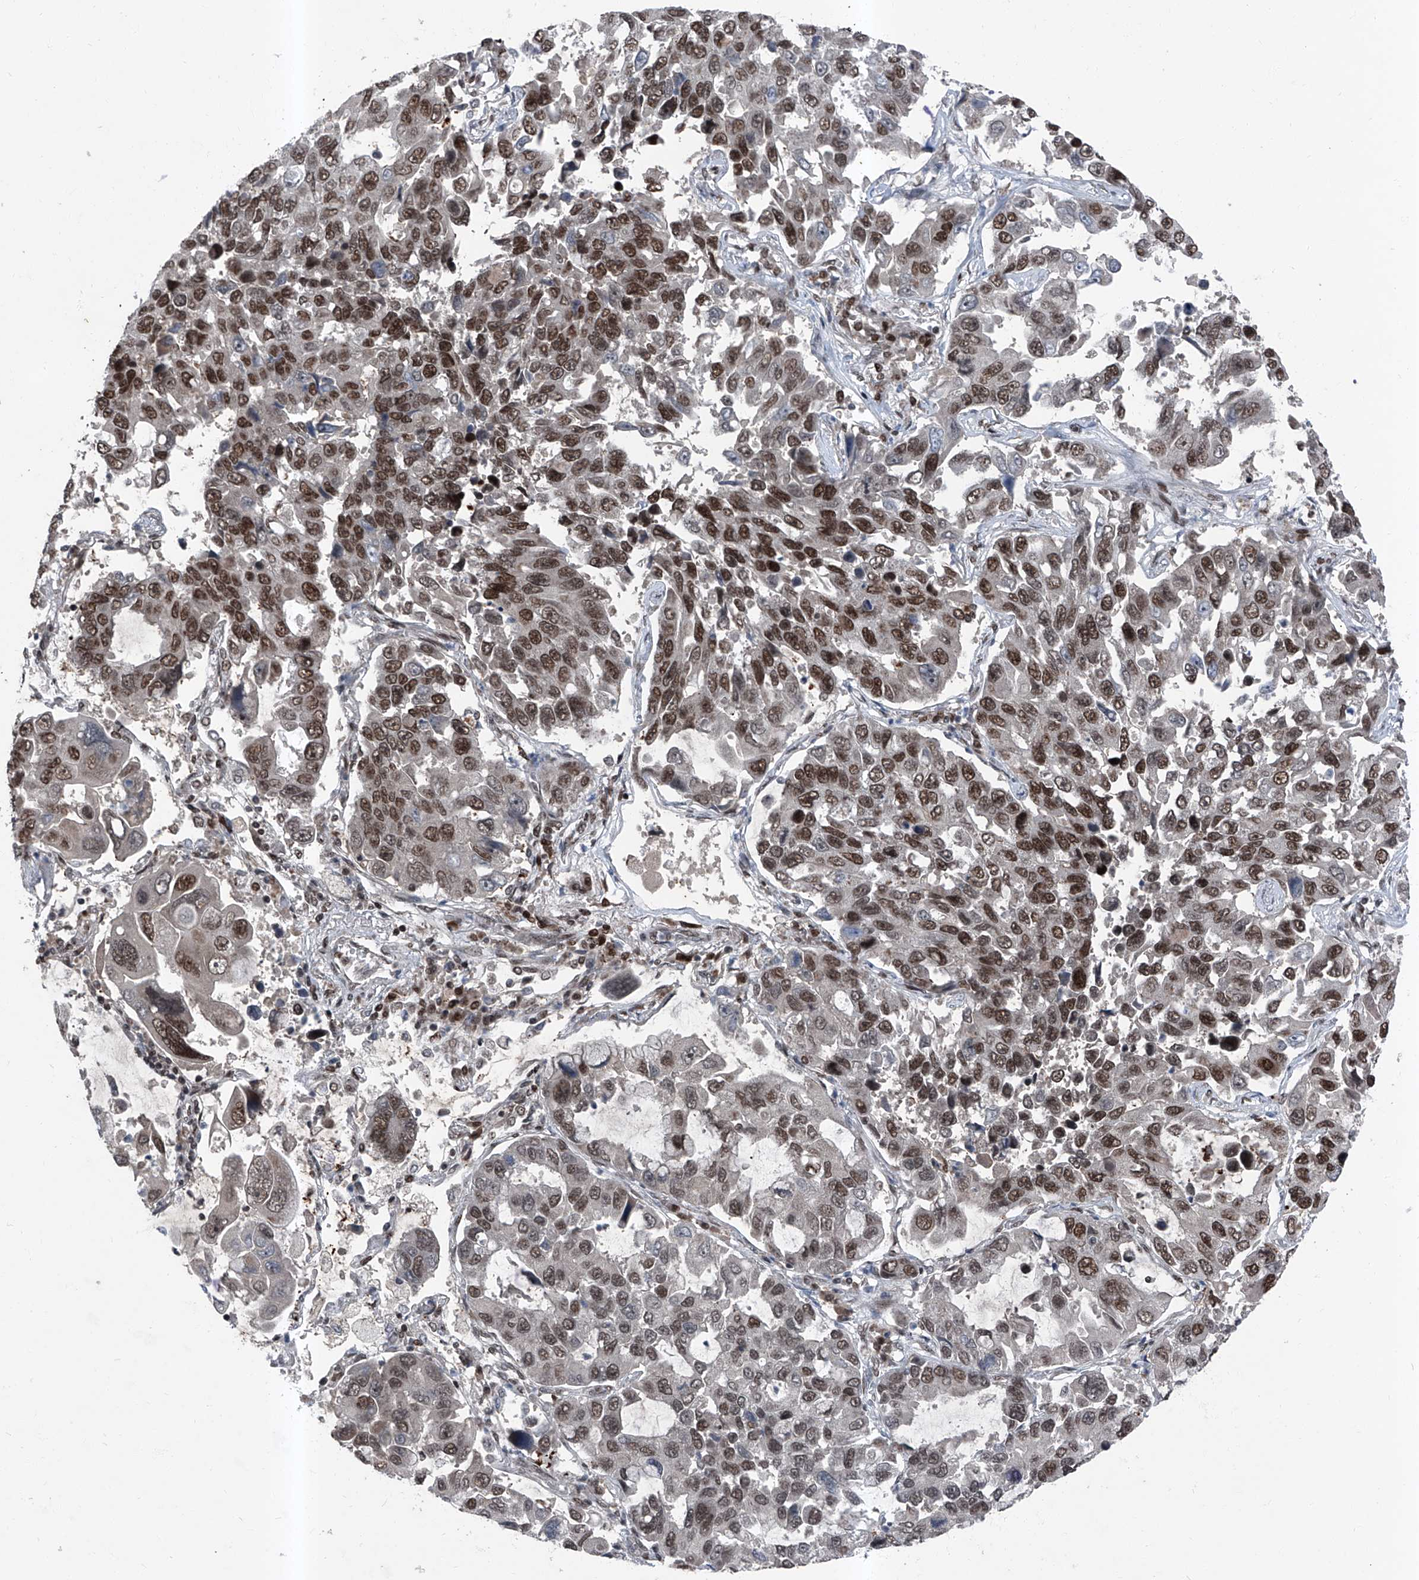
{"staining": {"intensity": "strong", "quantity": ">75%", "location": "nuclear"}, "tissue": "lung cancer", "cell_type": "Tumor cells", "image_type": "cancer", "snomed": [{"axis": "morphology", "description": "Adenocarcinoma, NOS"}, {"axis": "topography", "description": "Lung"}], "caption": "Immunohistochemistry (IHC) staining of lung cancer, which exhibits high levels of strong nuclear staining in about >75% of tumor cells indicating strong nuclear protein expression. The staining was performed using DAB (brown) for protein detection and nuclei were counterstained in hematoxylin (blue).", "gene": "BMI1", "patient": {"sex": "male", "age": 64}}